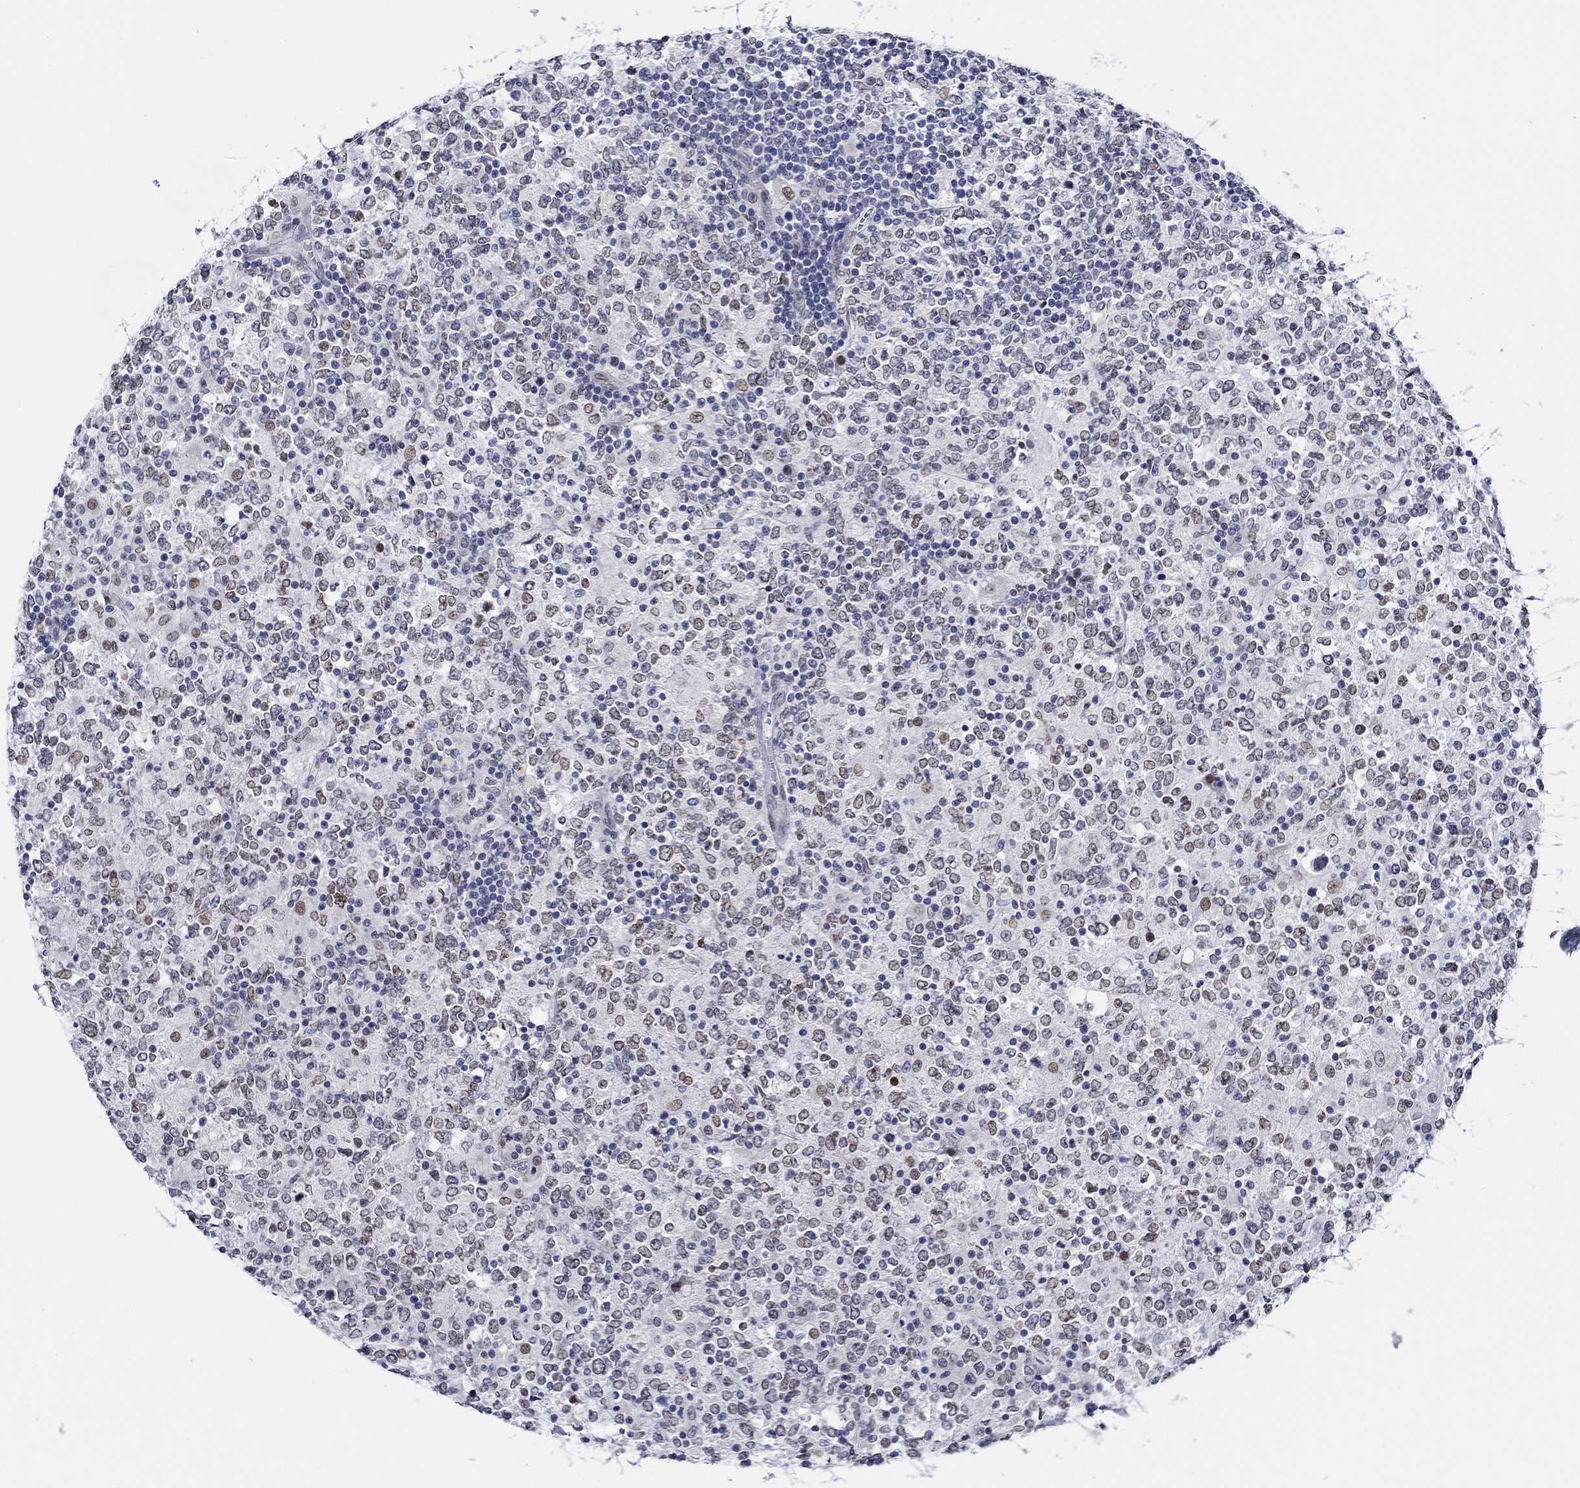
{"staining": {"intensity": "weak", "quantity": "25%-75%", "location": "nuclear"}, "tissue": "lymphoma", "cell_type": "Tumor cells", "image_type": "cancer", "snomed": [{"axis": "morphology", "description": "Malignant lymphoma, non-Hodgkin's type, High grade"}, {"axis": "topography", "description": "Lymph node"}], "caption": "Immunohistochemical staining of human high-grade malignant lymphoma, non-Hodgkin's type shows low levels of weak nuclear protein expression in approximately 25%-75% of tumor cells.", "gene": "SLC34A1", "patient": {"sex": "female", "age": 84}}